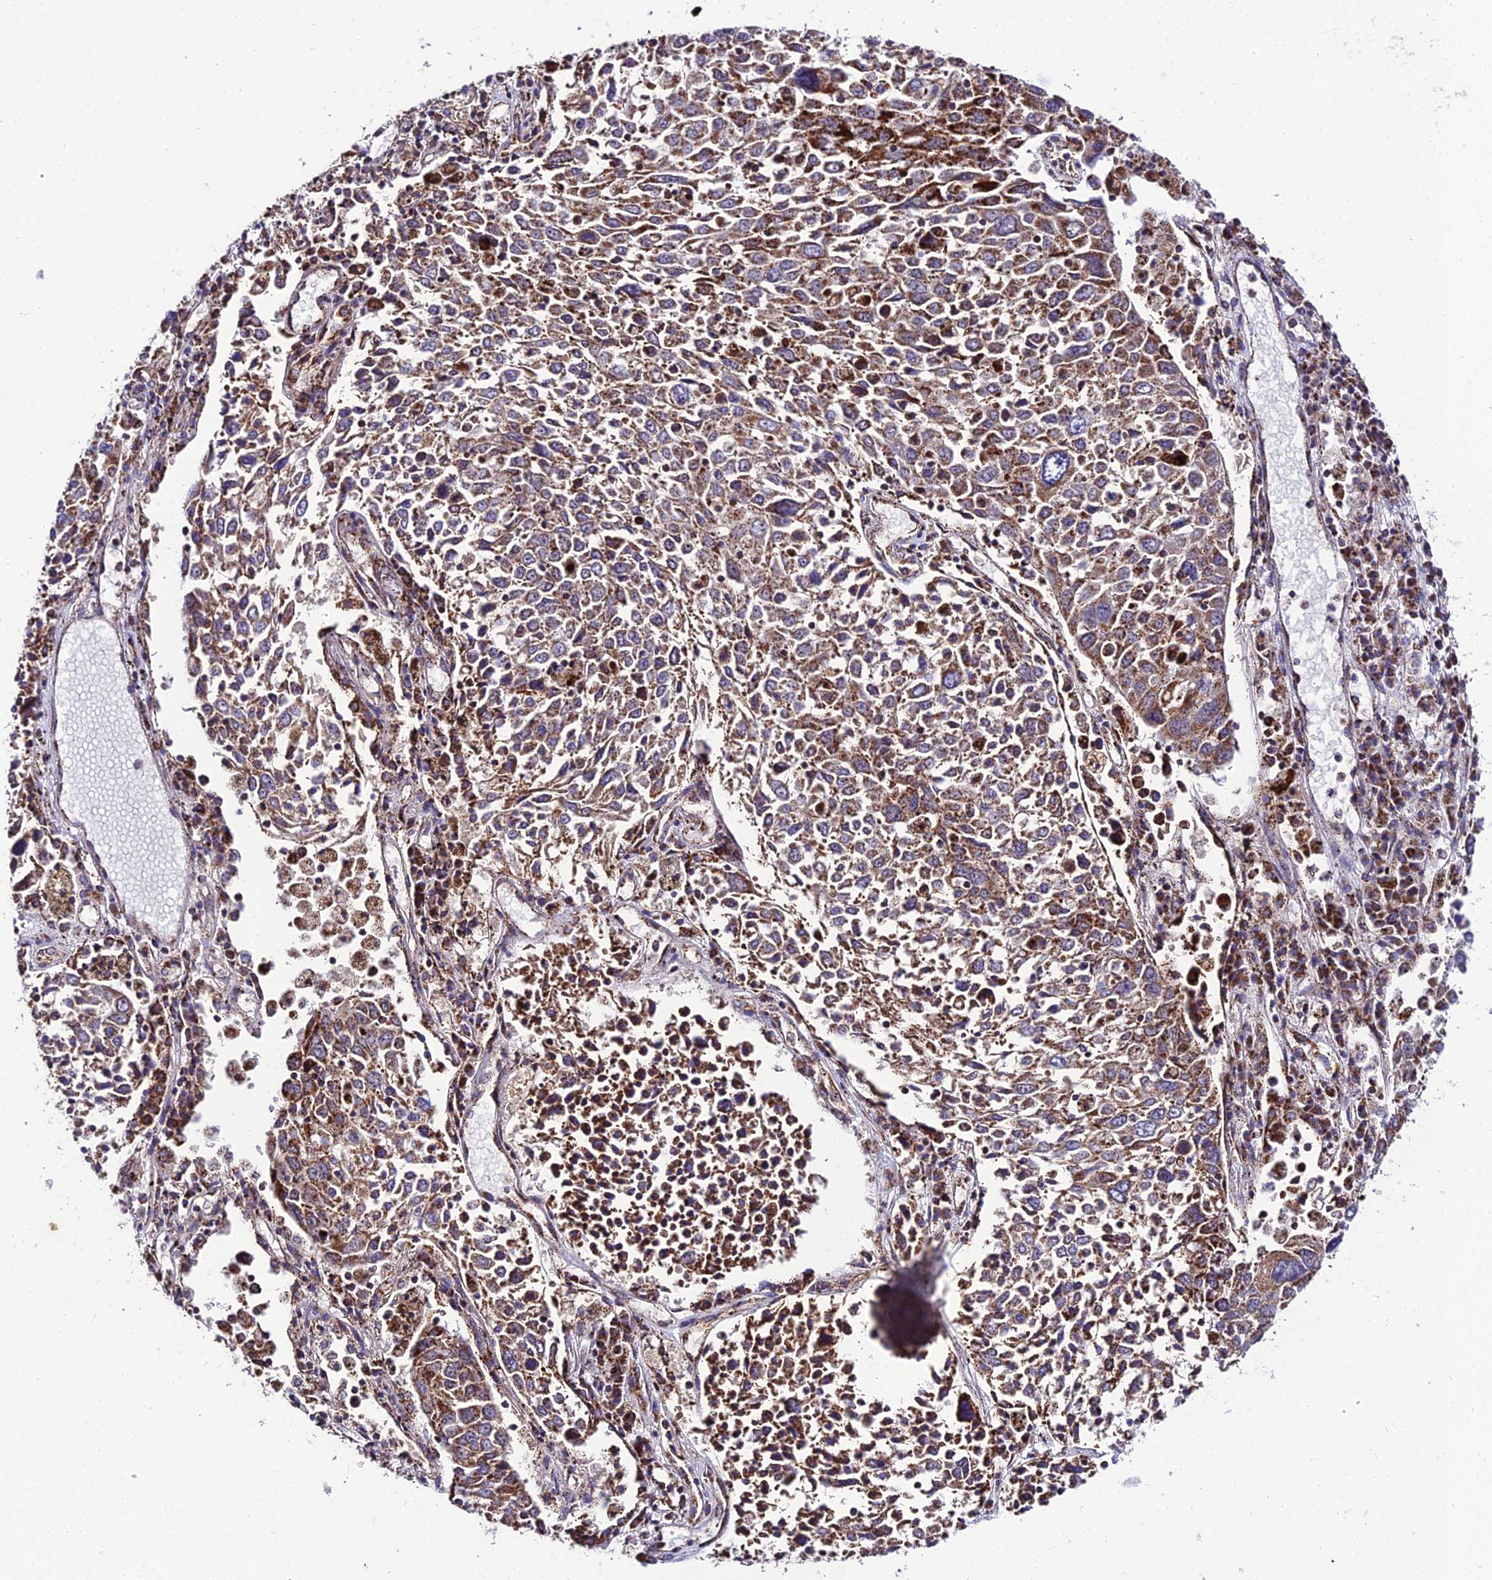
{"staining": {"intensity": "moderate", "quantity": ">75%", "location": "cytoplasmic/membranous"}, "tissue": "lung cancer", "cell_type": "Tumor cells", "image_type": "cancer", "snomed": [{"axis": "morphology", "description": "Squamous cell carcinoma, NOS"}, {"axis": "topography", "description": "Lung"}], "caption": "A histopathology image of human lung cancer (squamous cell carcinoma) stained for a protein reveals moderate cytoplasmic/membranous brown staining in tumor cells.", "gene": "PSMD2", "patient": {"sex": "male", "age": 65}}